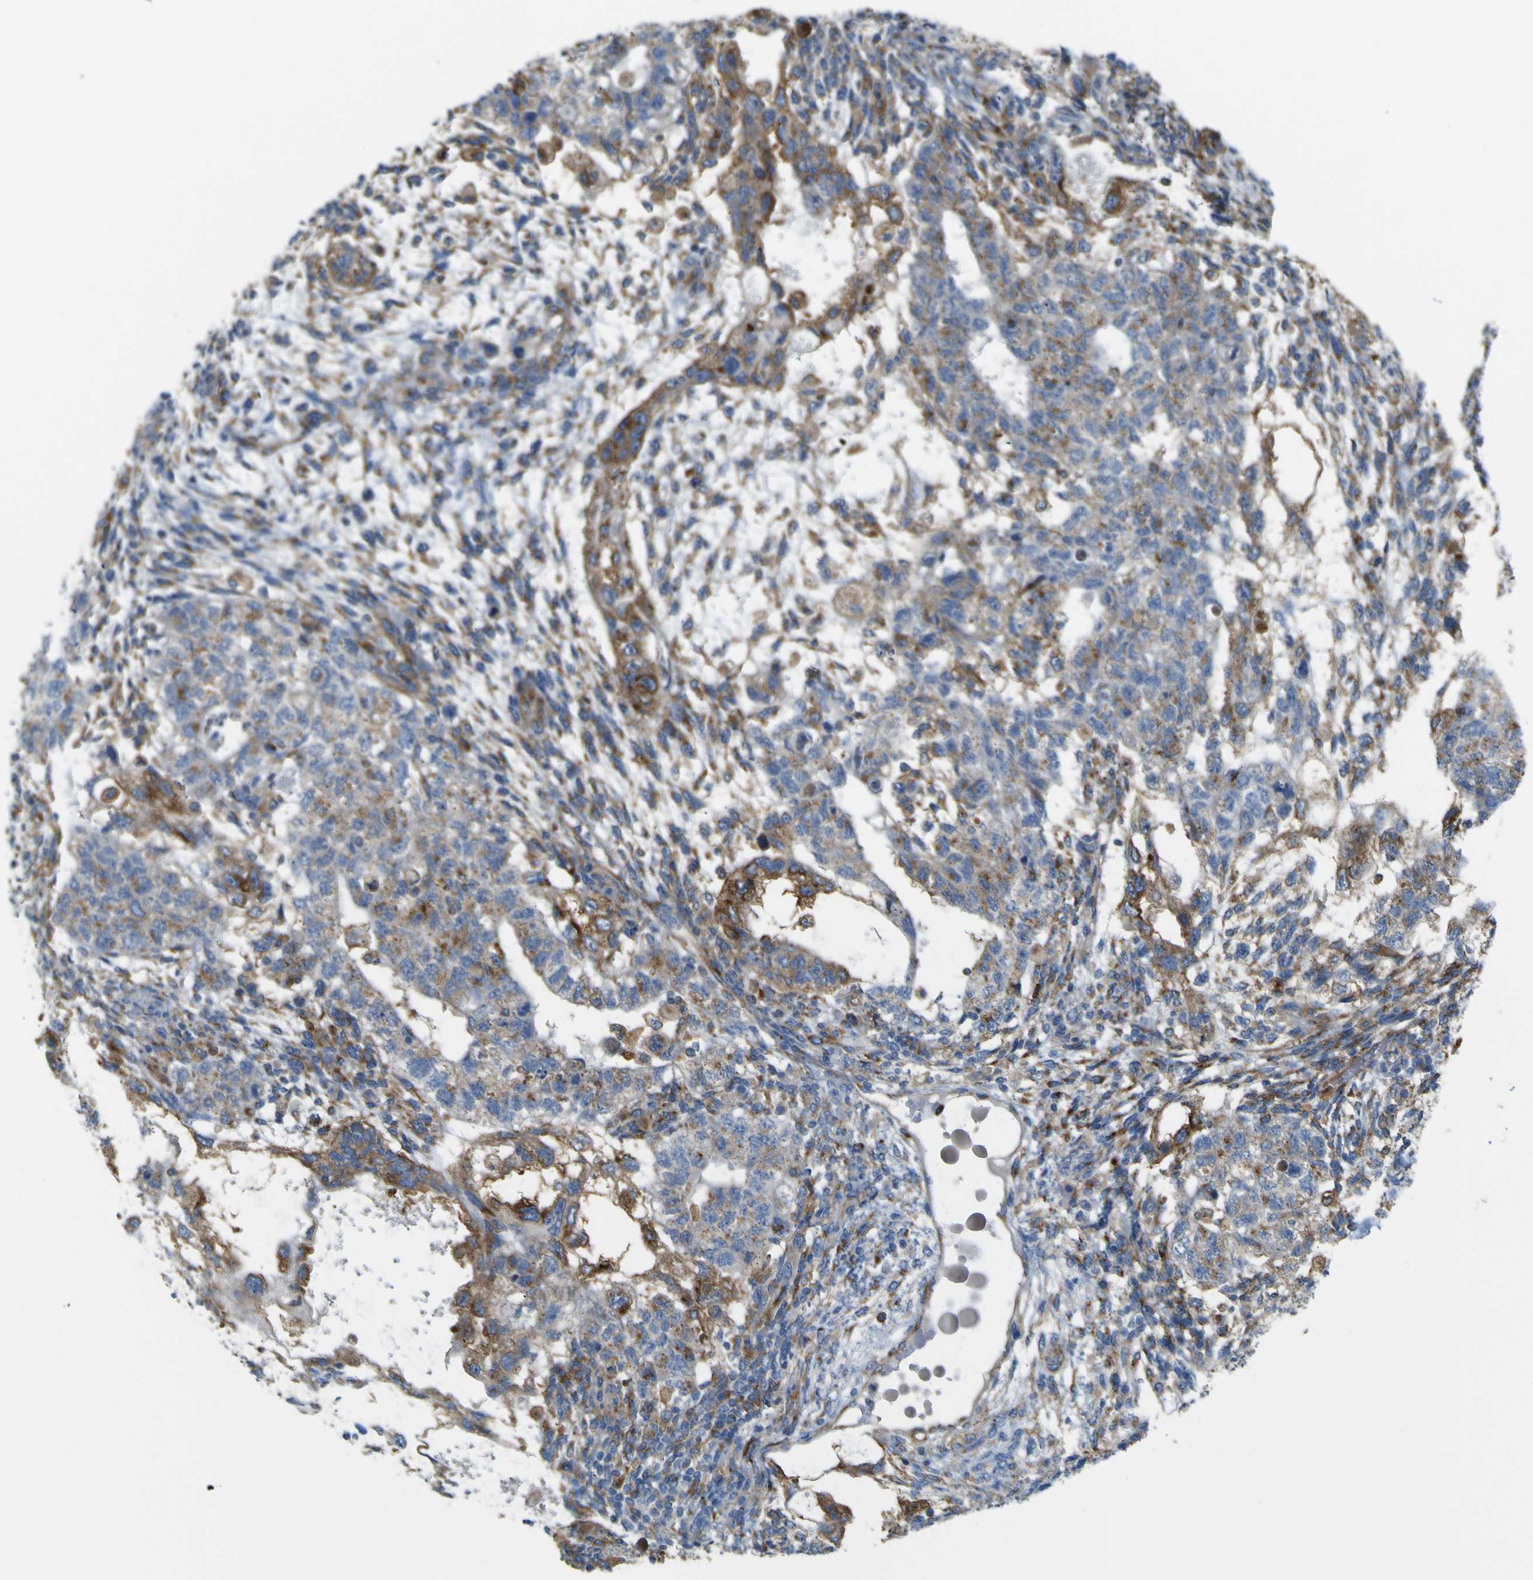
{"staining": {"intensity": "moderate", "quantity": "25%-75%", "location": "cytoplasmic/membranous"}, "tissue": "testis cancer", "cell_type": "Tumor cells", "image_type": "cancer", "snomed": [{"axis": "morphology", "description": "Normal tissue, NOS"}, {"axis": "morphology", "description": "Carcinoma, Embryonal, NOS"}, {"axis": "topography", "description": "Testis"}], "caption": "Immunohistochemistry photomicrograph of neoplastic tissue: testis cancer stained using immunohistochemistry (IHC) reveals medium levels of moderate protein expression localized specifically in the cytoplasmic/membranous of tumor cells, appearing as a cytoplasmic/membranous brown color.", "gene": "IGF2R", "patient": {"sex": "male", "age": 36}}